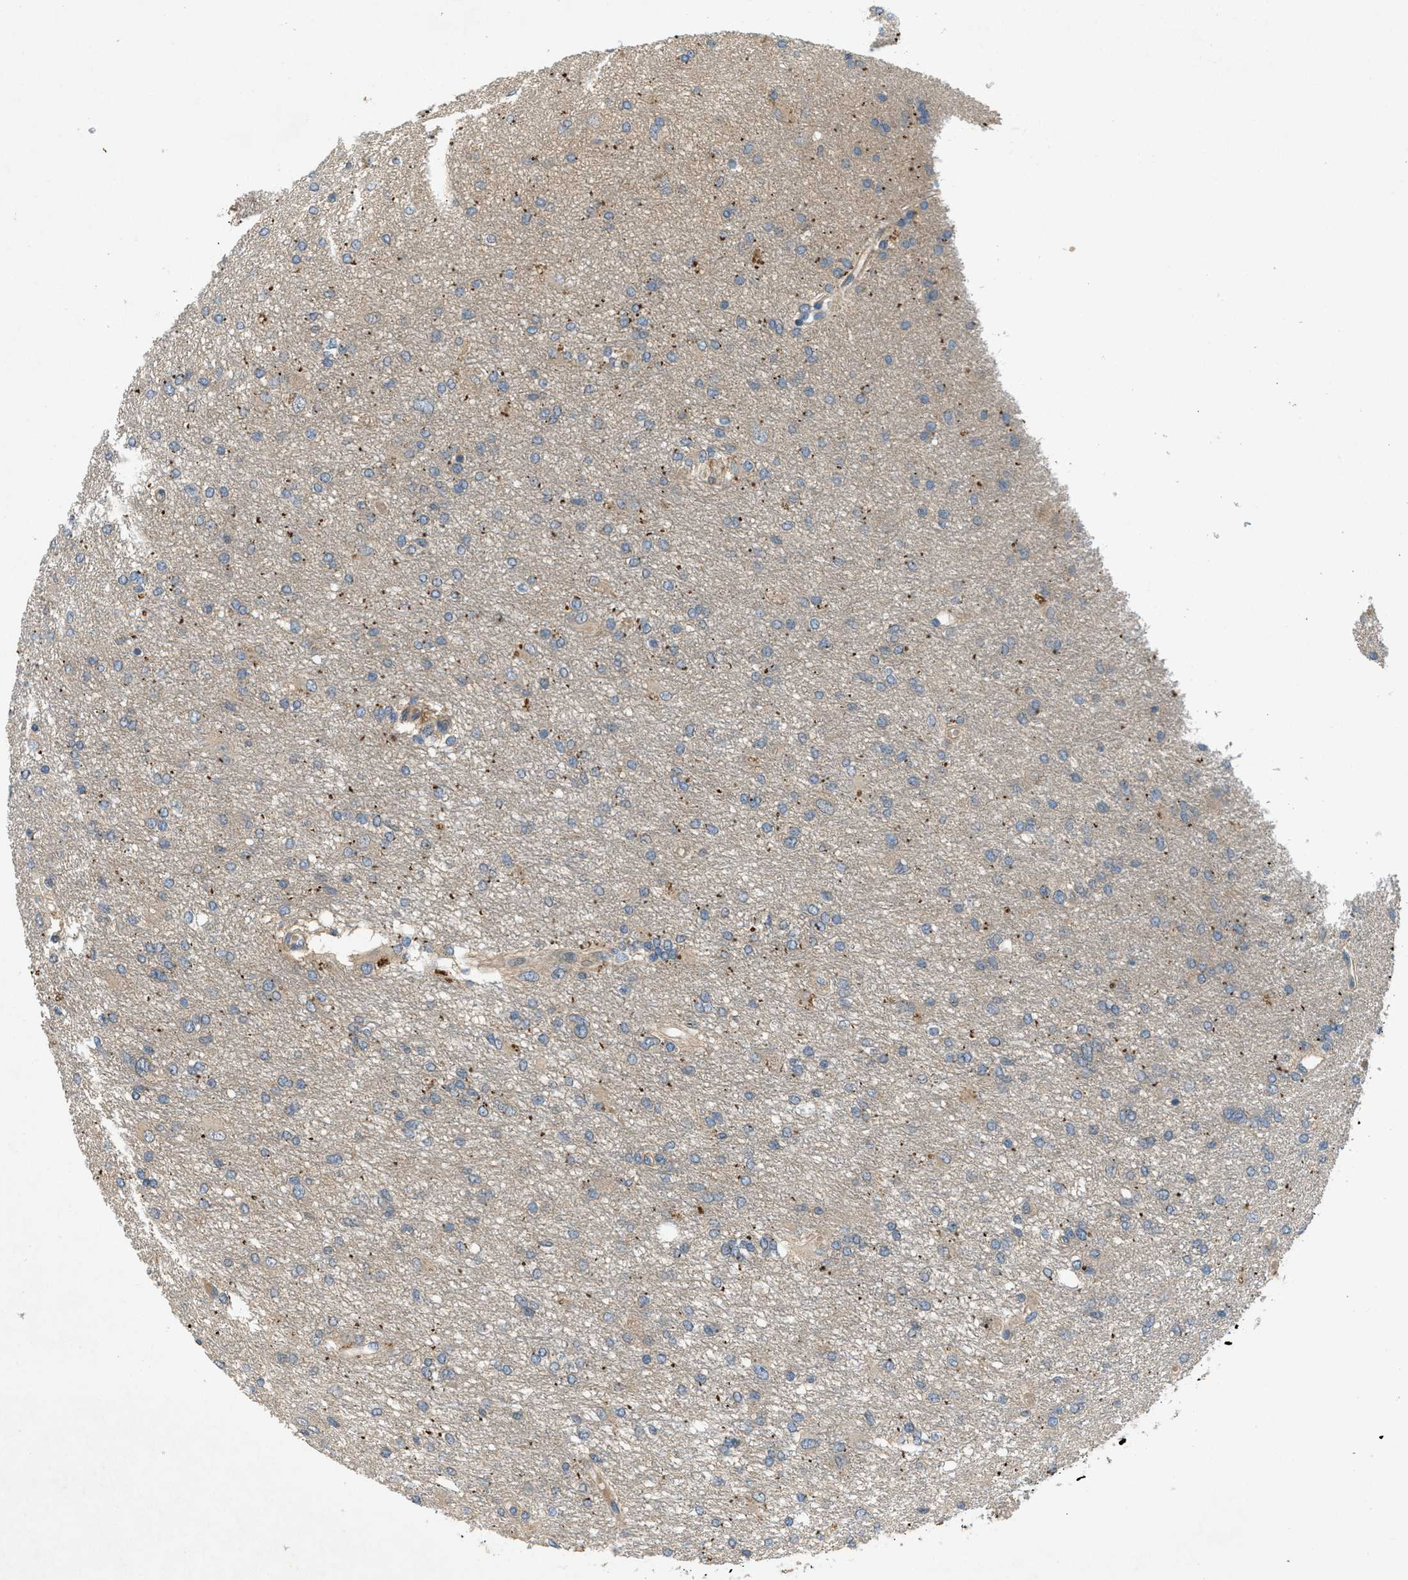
{"staining": {"intensity": "negative", "quantity": "none", "location": "none"}, "tissue": "glioma", "cell_type": "Tumor cells", "image_type": "cancer", "snomed": [{"axis": "morphology", "description": "Glioma, malignant, High grade"}, {"axis": "topography", "description": "Brain"}], "caption": "Immunohistochemistry (IHC) of human malignant glioma (high-grade) displays no staining in tumor cells.", "gene": "ADCY6", "patient": {"sex": "female", "age": 59}}